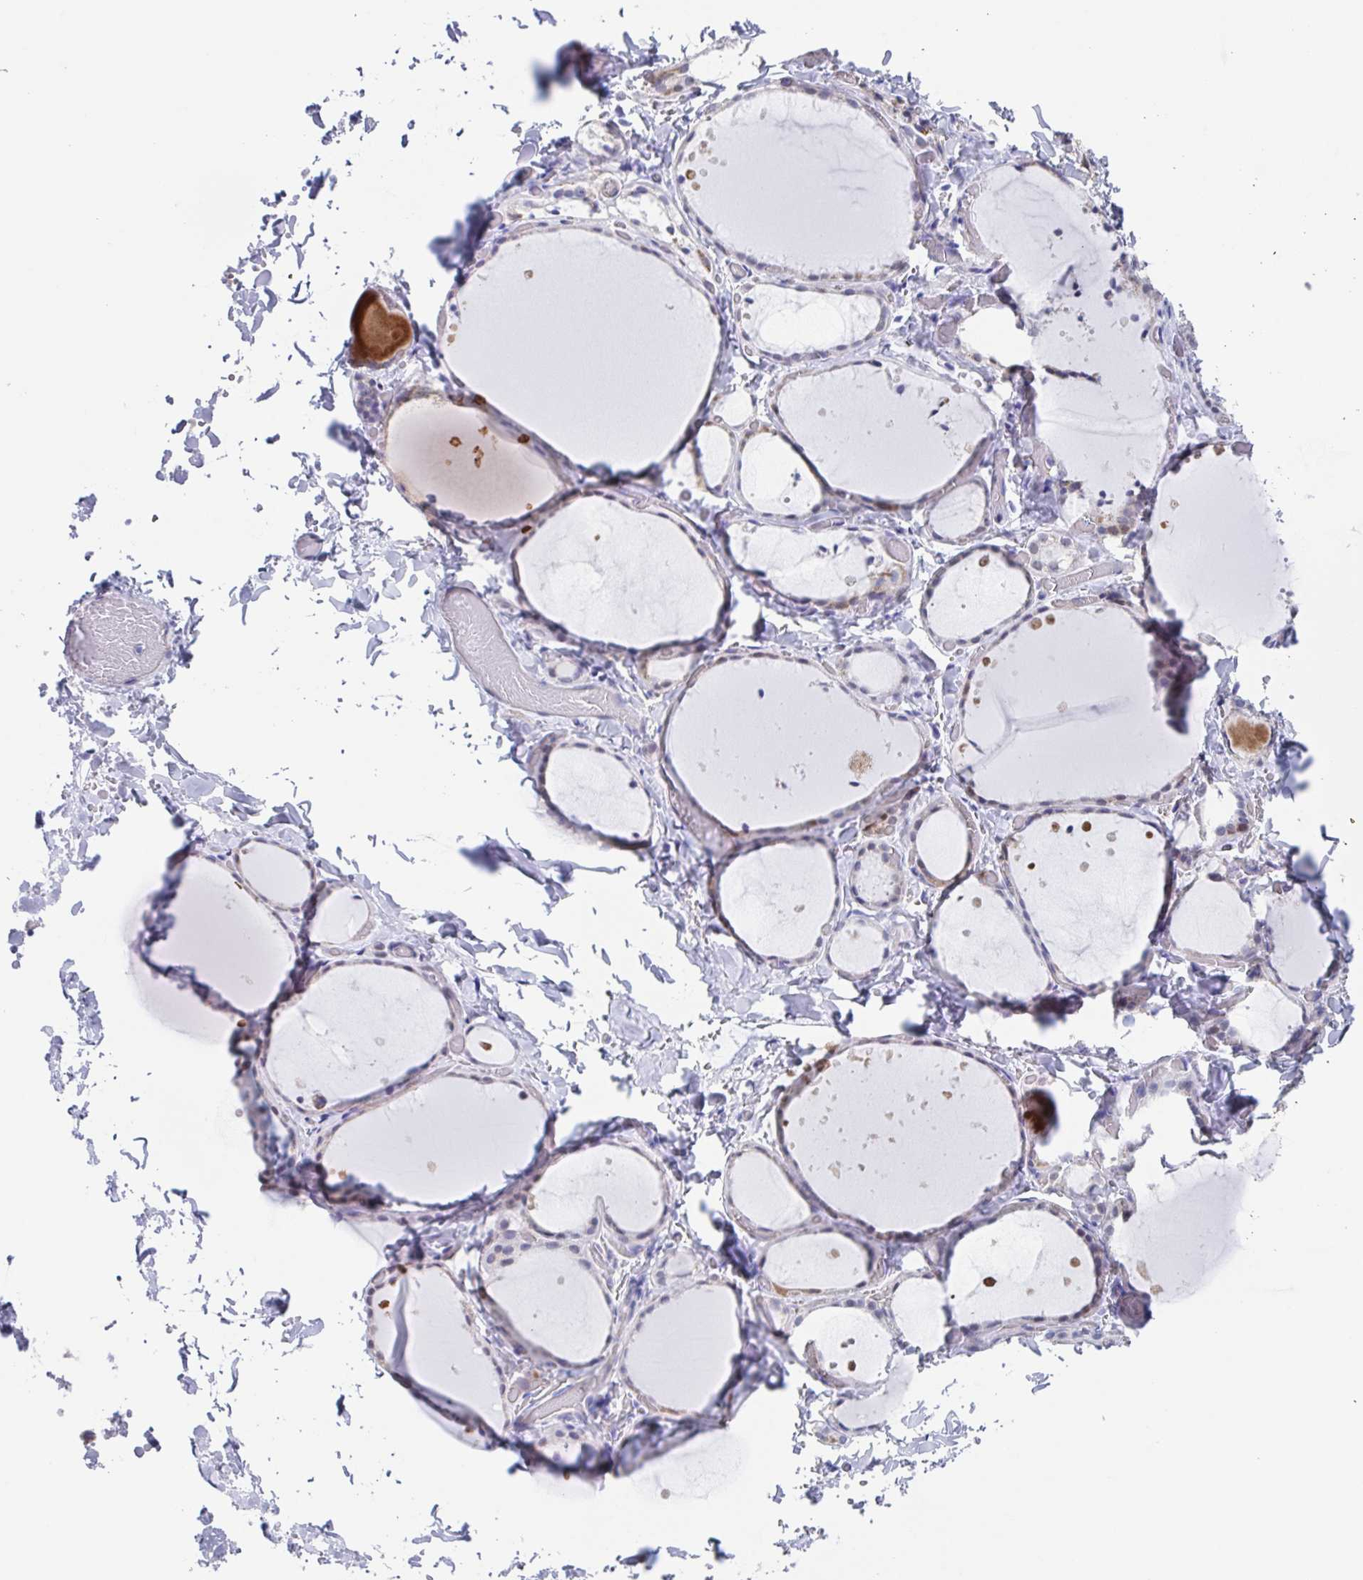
{"staining": {"intensity": "negative", "quantity": "none", "location": "none"}, "tissue": "thyroid gland", "cell_type": "Glandular cells", "image_type": "normal", "snomed": [{"axis": "morphology", "description": "Normal tissue, NOS"}, {"axis": "topography", "description": "Thyroid gland"}], "caption": "Immunohistochemistry (IHC) of benign human thyroid gland exhibits no staining in glandular cells.", "gene": "PBOV1", "patient": {"sex": "female", "age": 36}}